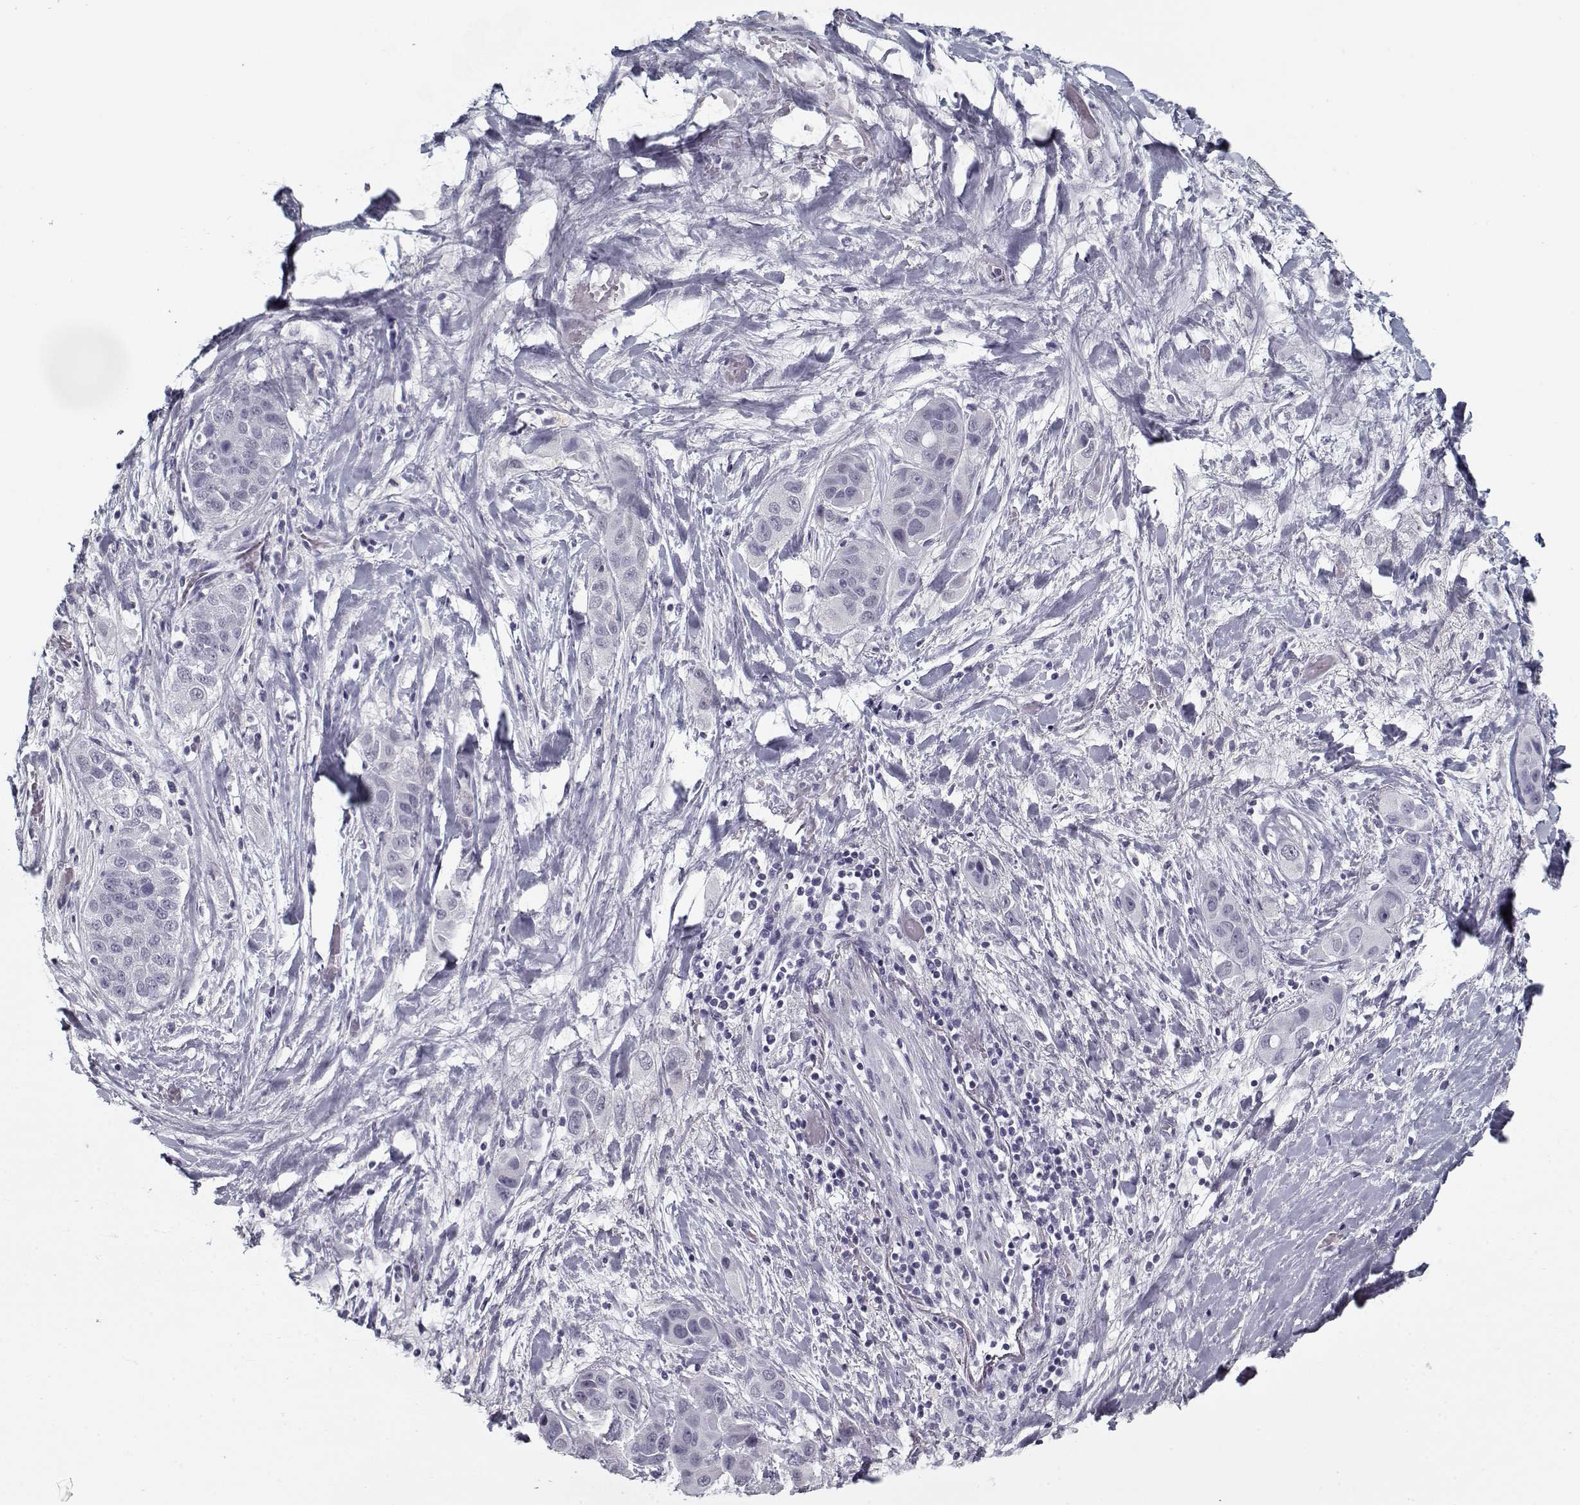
{"staining": {"intensity": "negative", "quantity": "none", "location": "none"}, "tissue": "liver cancer", "cell_type": "Tumor cells", "image_type": "cancer", "snomed": [{"axis": "morphology", "description": "Cholangiocarcinoma"}, {"axis": "topography", "description": "Liver"}], "caption": "The image displays no significant positivity in tumor cells of liver cancer. (DAB (3,3'-diaminobenzidine) immunohistochemistry, high magnification).", "gene": "RNF32", "patient": {"sex": "female", "age": 52}}